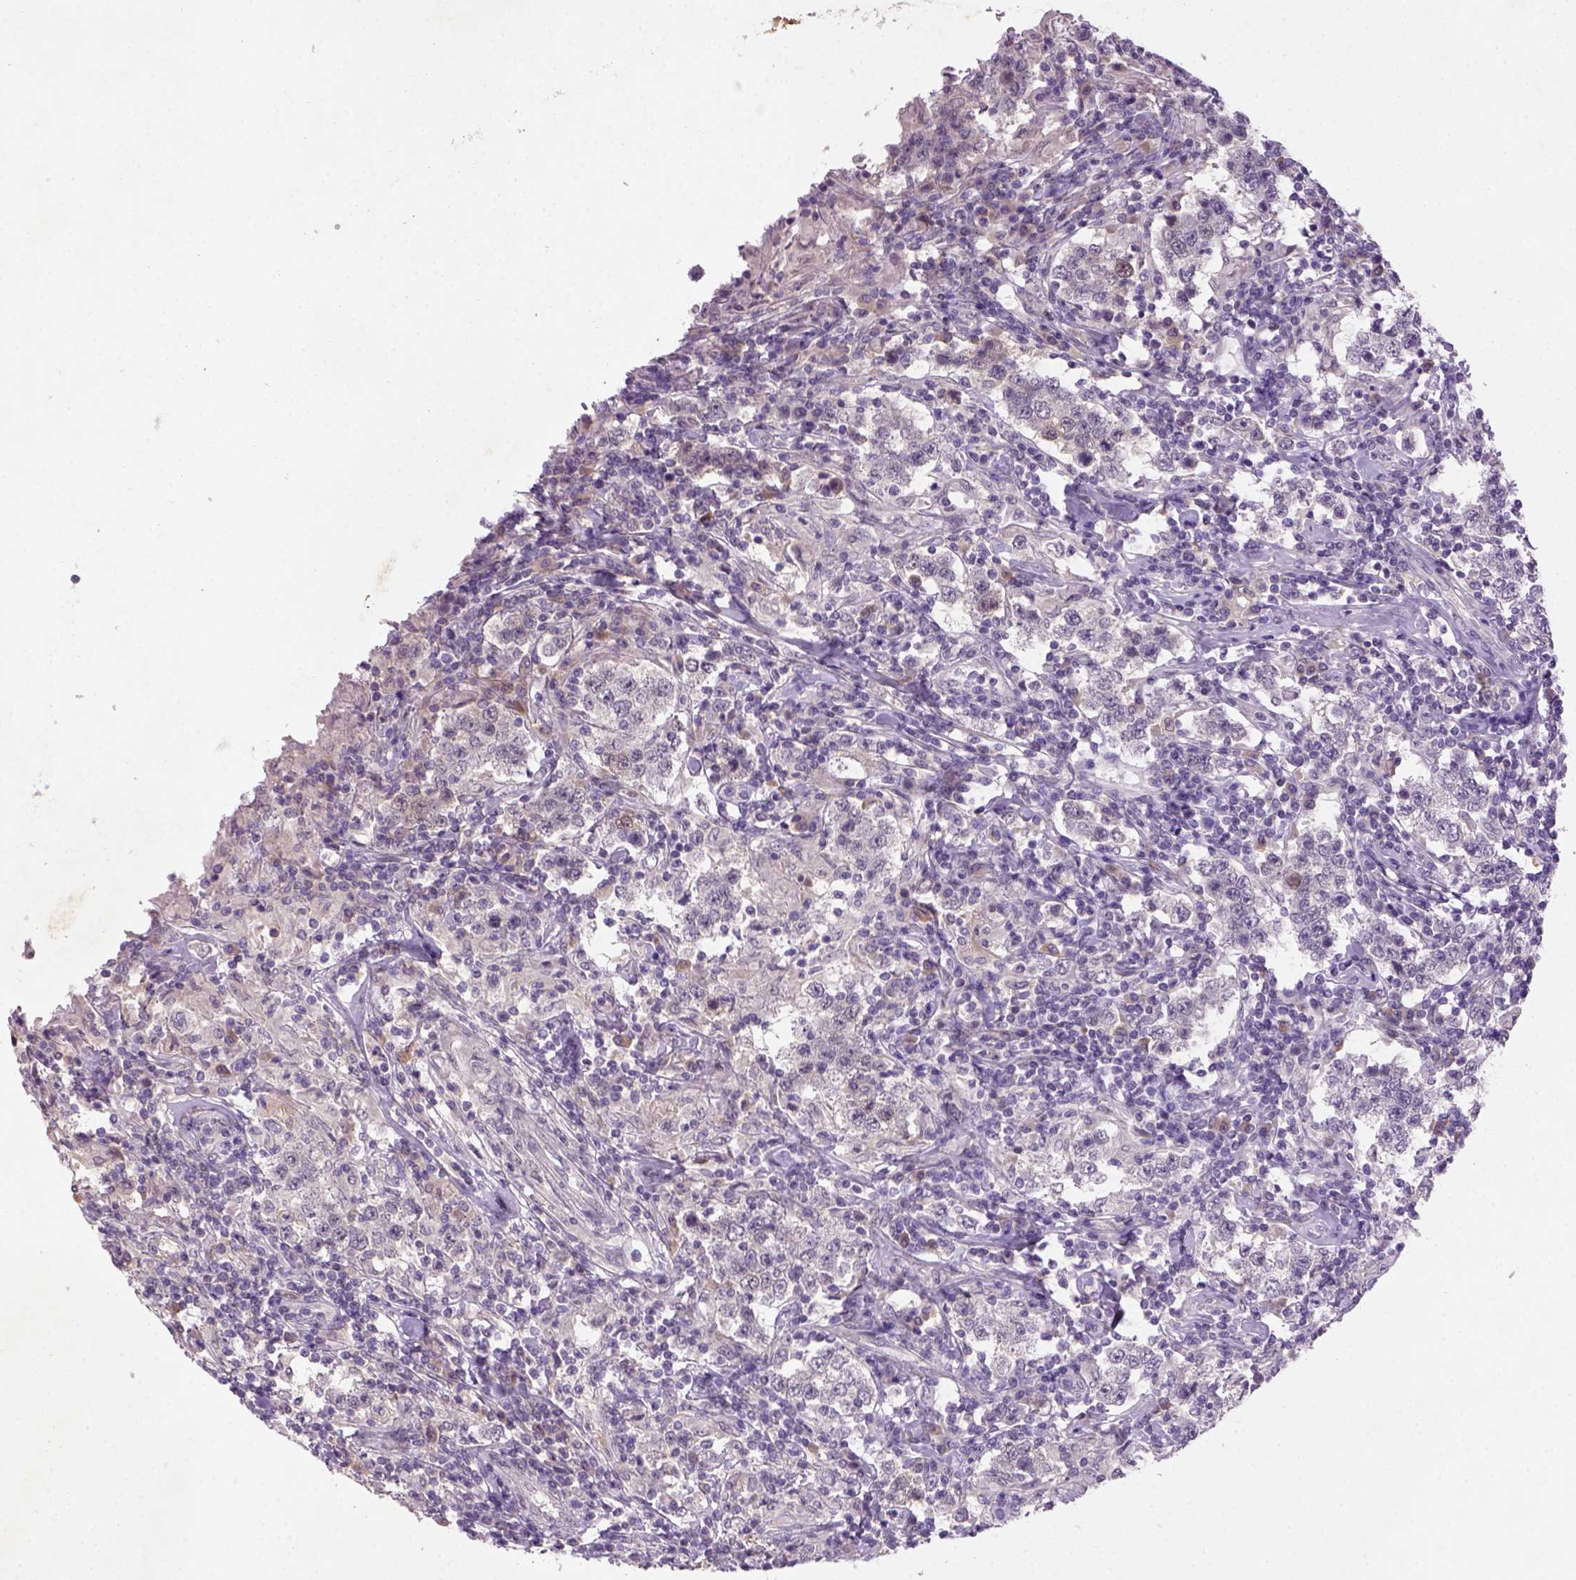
{"staining": {"intensity": "negative", "quantity": "none", "location": "none"}, "tissue": "testis cancer", "cell_type": "Tumor cells", "image_type": "cancer", "snomed": [{"axis": "morphology", "description": "Seminoma, NOS"}, {"axis": "morphology", "description": "Carcinoma, Embryonal, NOS"}, {"axis": "topography", "description": "Testis"}], "caption": "Immunohistochemistry image of neoplastic tissue: testis cancer (seminoma) stained with DAB demonstrates no significant protein staining in tumor cells.", "gene": "NLGN2", "patient": {"sex": "male", "age": 41}}